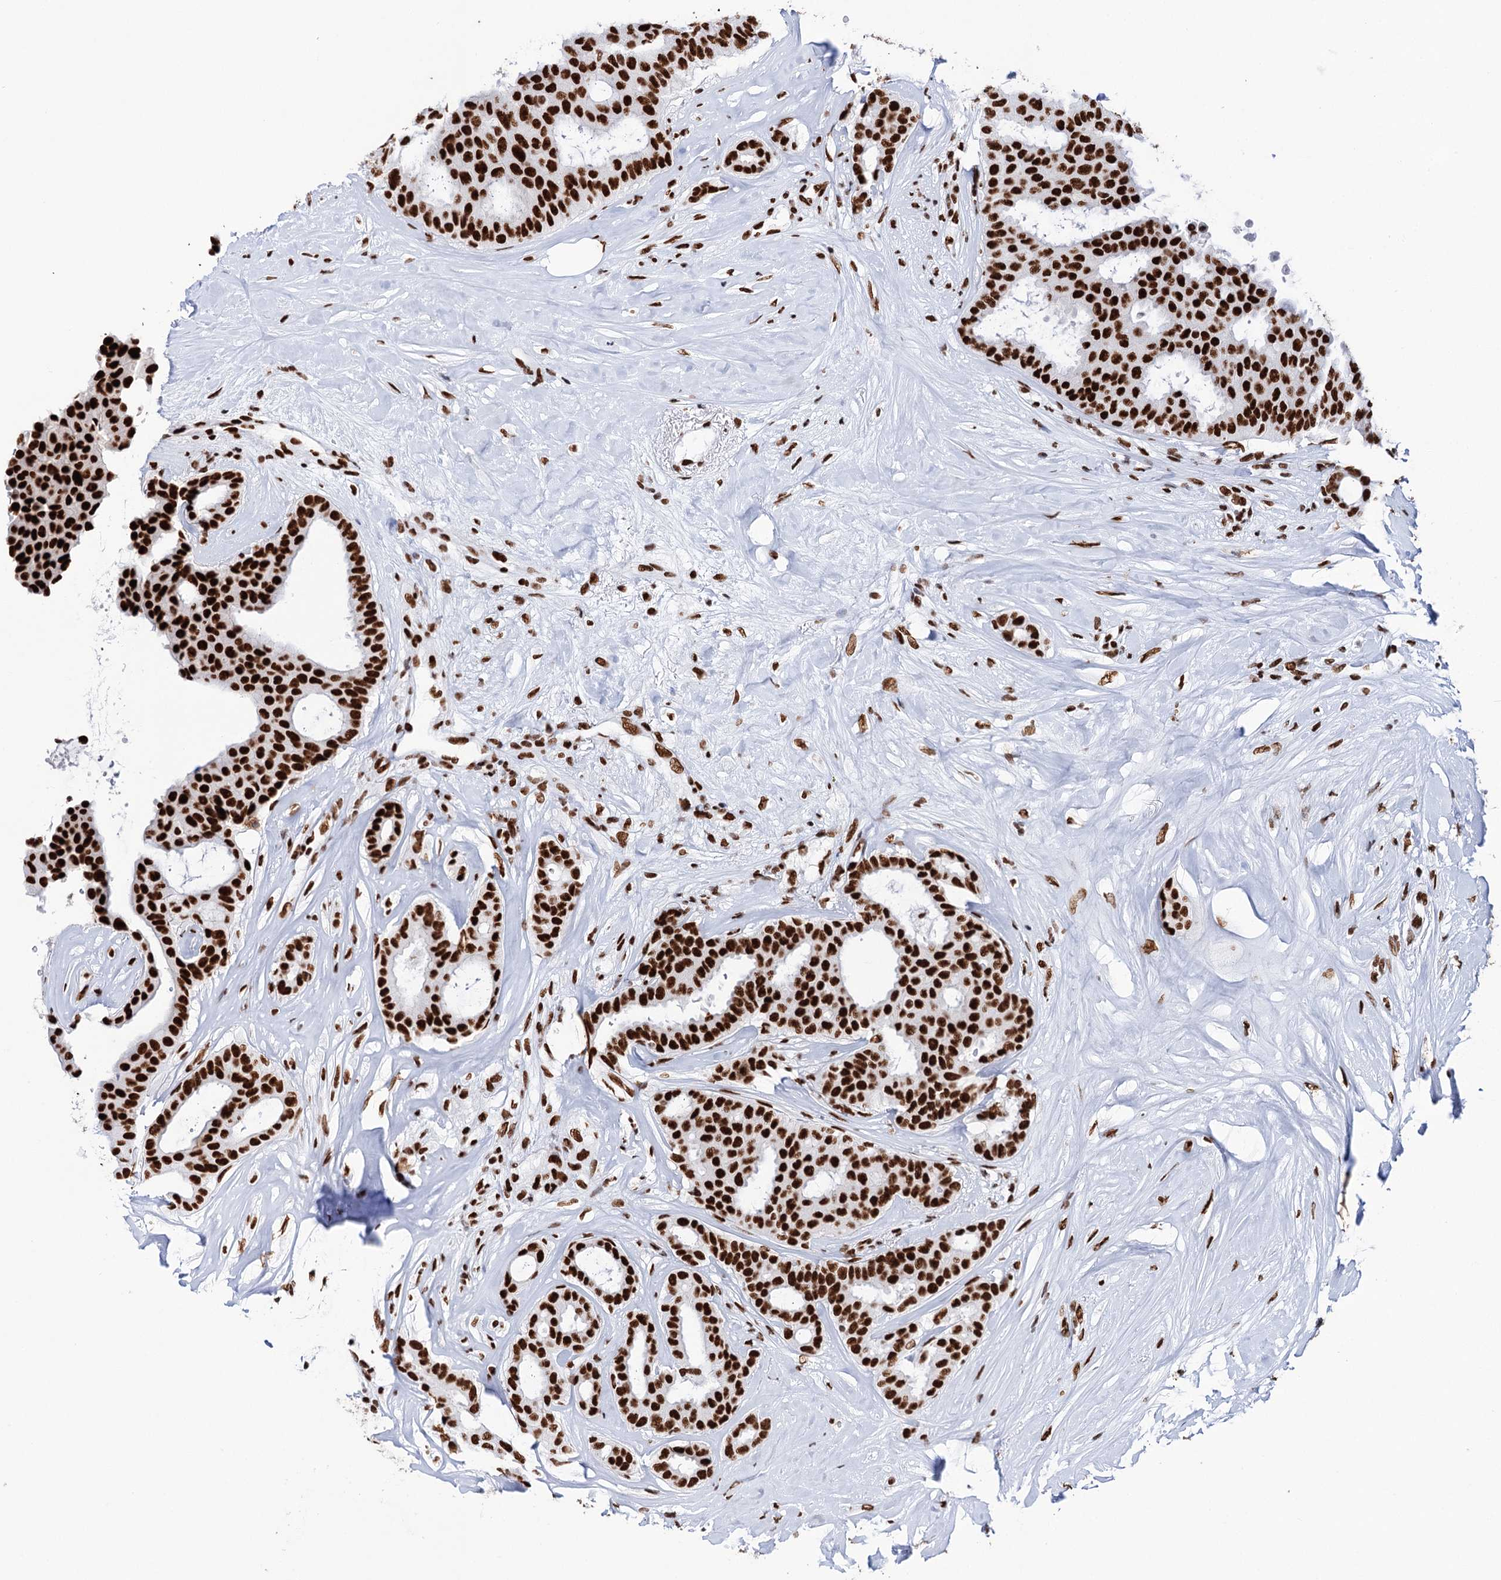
{"staining": {"intensity": "strong", "quantity": ">75%", "location": "nuclear"}, "tissue": "breast cancer", "cell_type": "Tumor cells", "image_type": "cancer", "snomed": [{"axis": "morphology", "description": "Duct carcinoma"}, {"axis": "topography", "description": "Breast"}], "caption": "Immunohistochemistry (IHC) of infiltrating ductal carcinoma (breast) exhibits high levels of strong nuclear expression in approximately >75% of tumor cells.", "gene": "MATR3", "patient": {"sex": "female", "age": 75}}